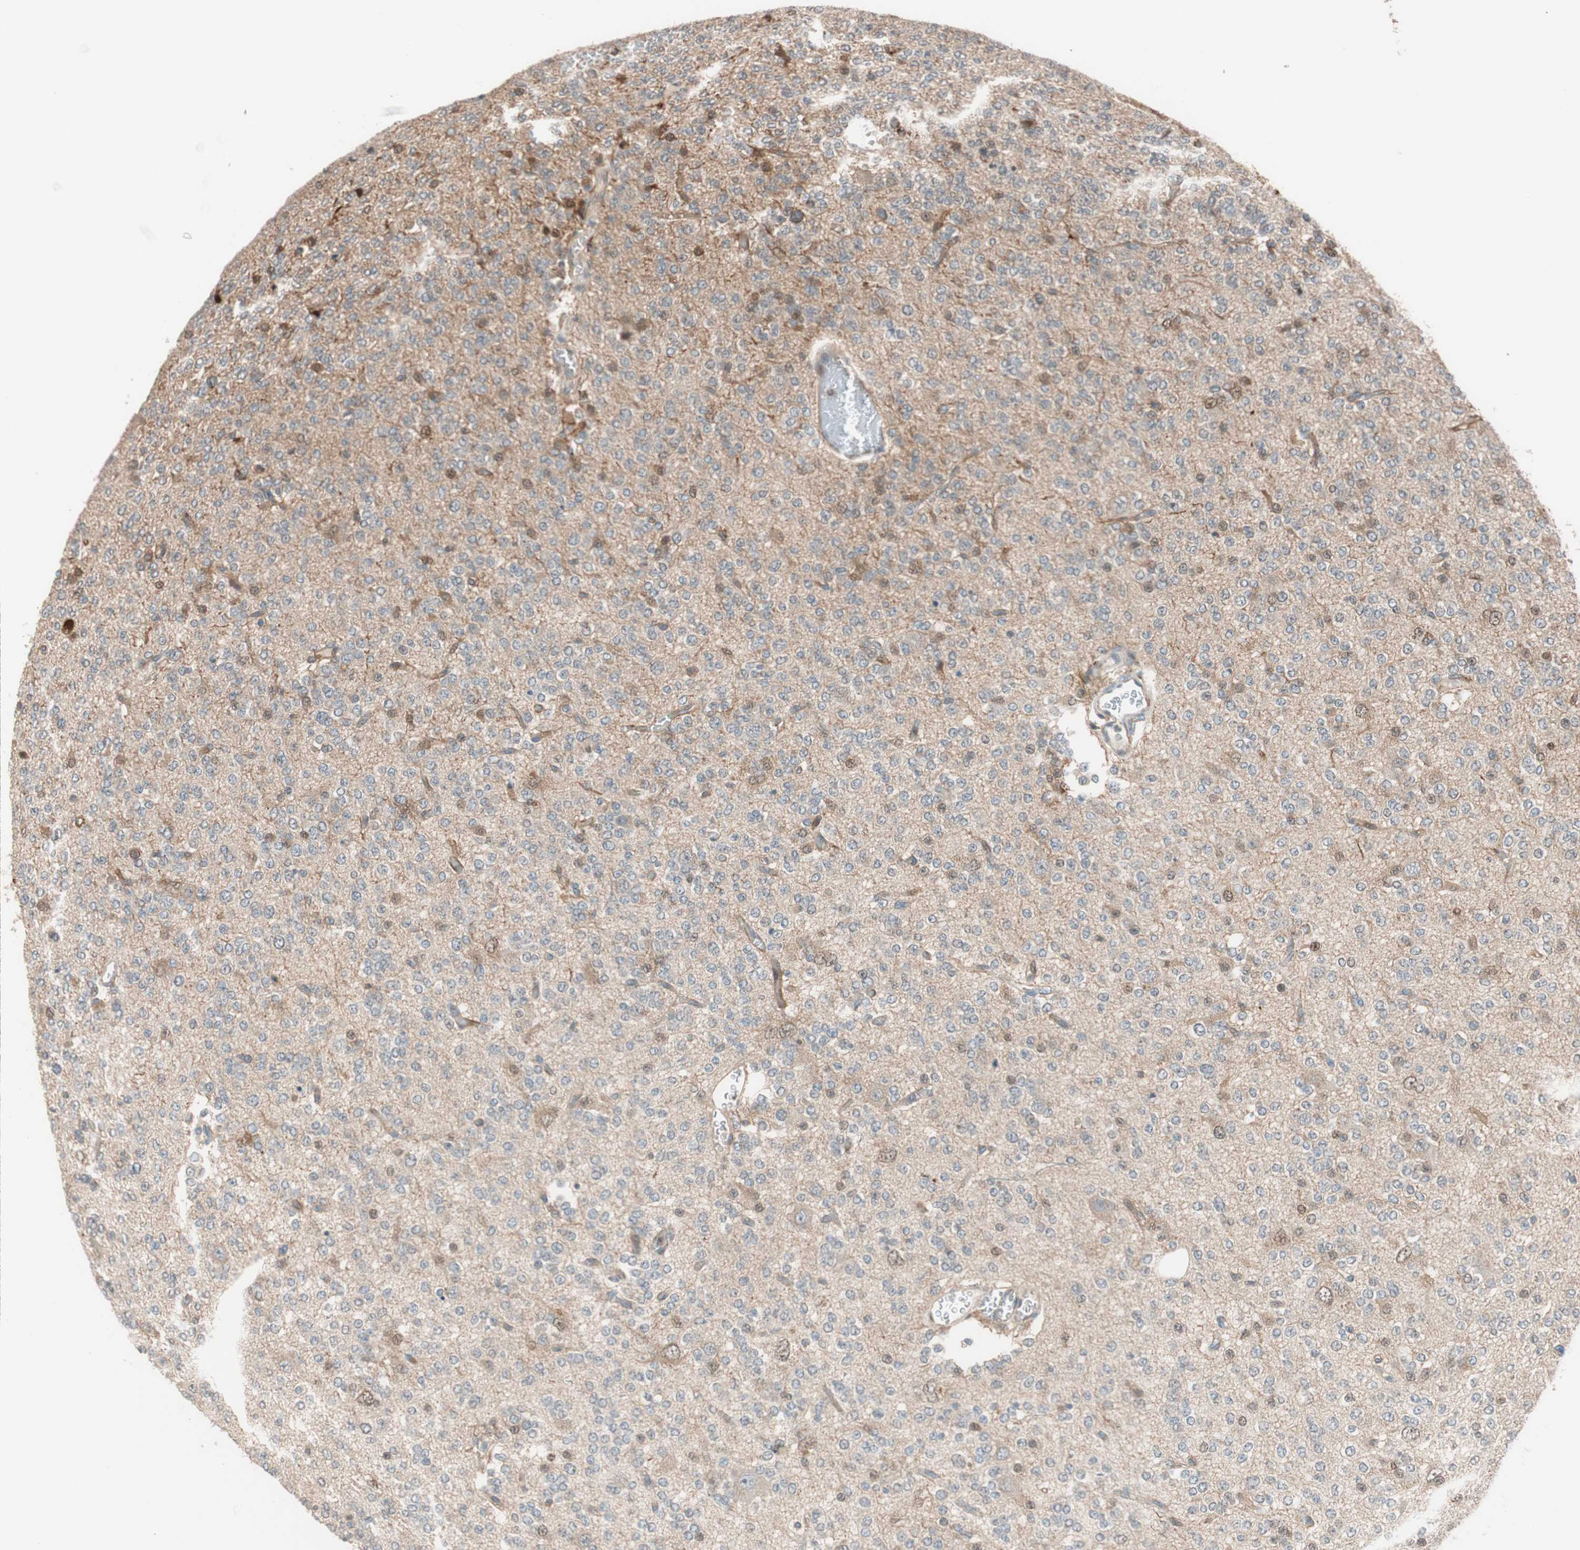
{"staining": {"intensity": "weak", "quantity": "25%-75%", "location": "cytoplasmic/membranous"}, "tissue": "glioma", "cell_type": "Tumor cells", "image_type": "cancer", "snomed": [{"axis": "morphology", "description": "Glioma, malignant, Low grade"}, {"axis": "topography", "description": "Brain"}], "caption": "Immunohistochemical staining of human glioma displays low levels of weak cytoplasmic/membranous expression in approximately 25%-75% of tumor cells.", "gene": "PIK3R3", "patient": {"sex": "male", "age": 38}}